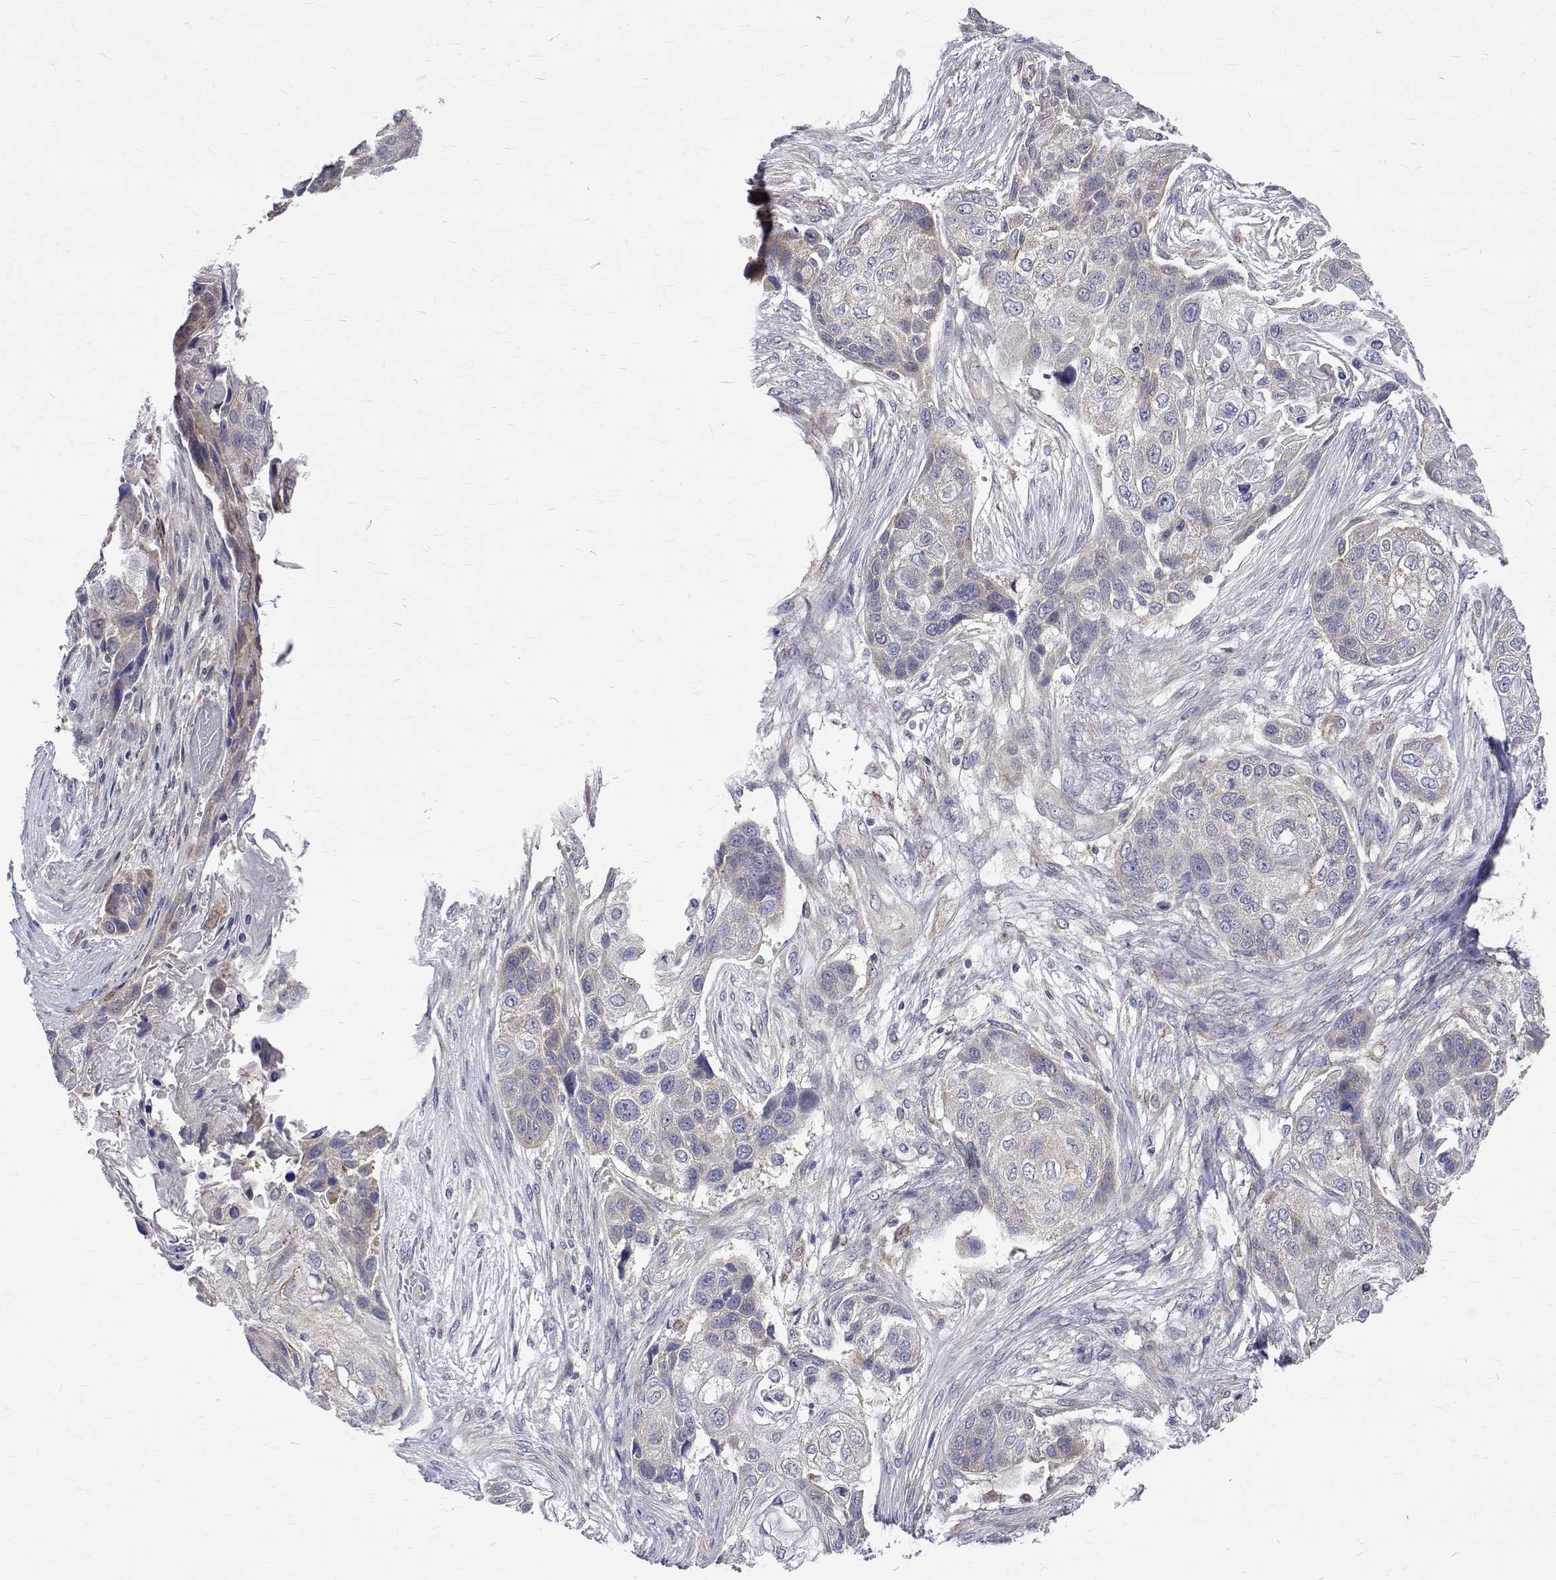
{"staining": {"intensity": "negative", "quantity": "none", "location": "none"}, "tissue": "lung cancer", "cell_type": "Tumor cells", "image_type": "cancer", "snomed": [{"axis": "morphology", "description": "Squamous cell carcinoma, NOS"}, {"axis": "topography", "description": "Lung"}], "caption": "Tumor cells are negative for brown protein staining in lung squamous cell carcinoma.", "gene": "PADI1", "patient": {"sex": "male", "age": 69}}